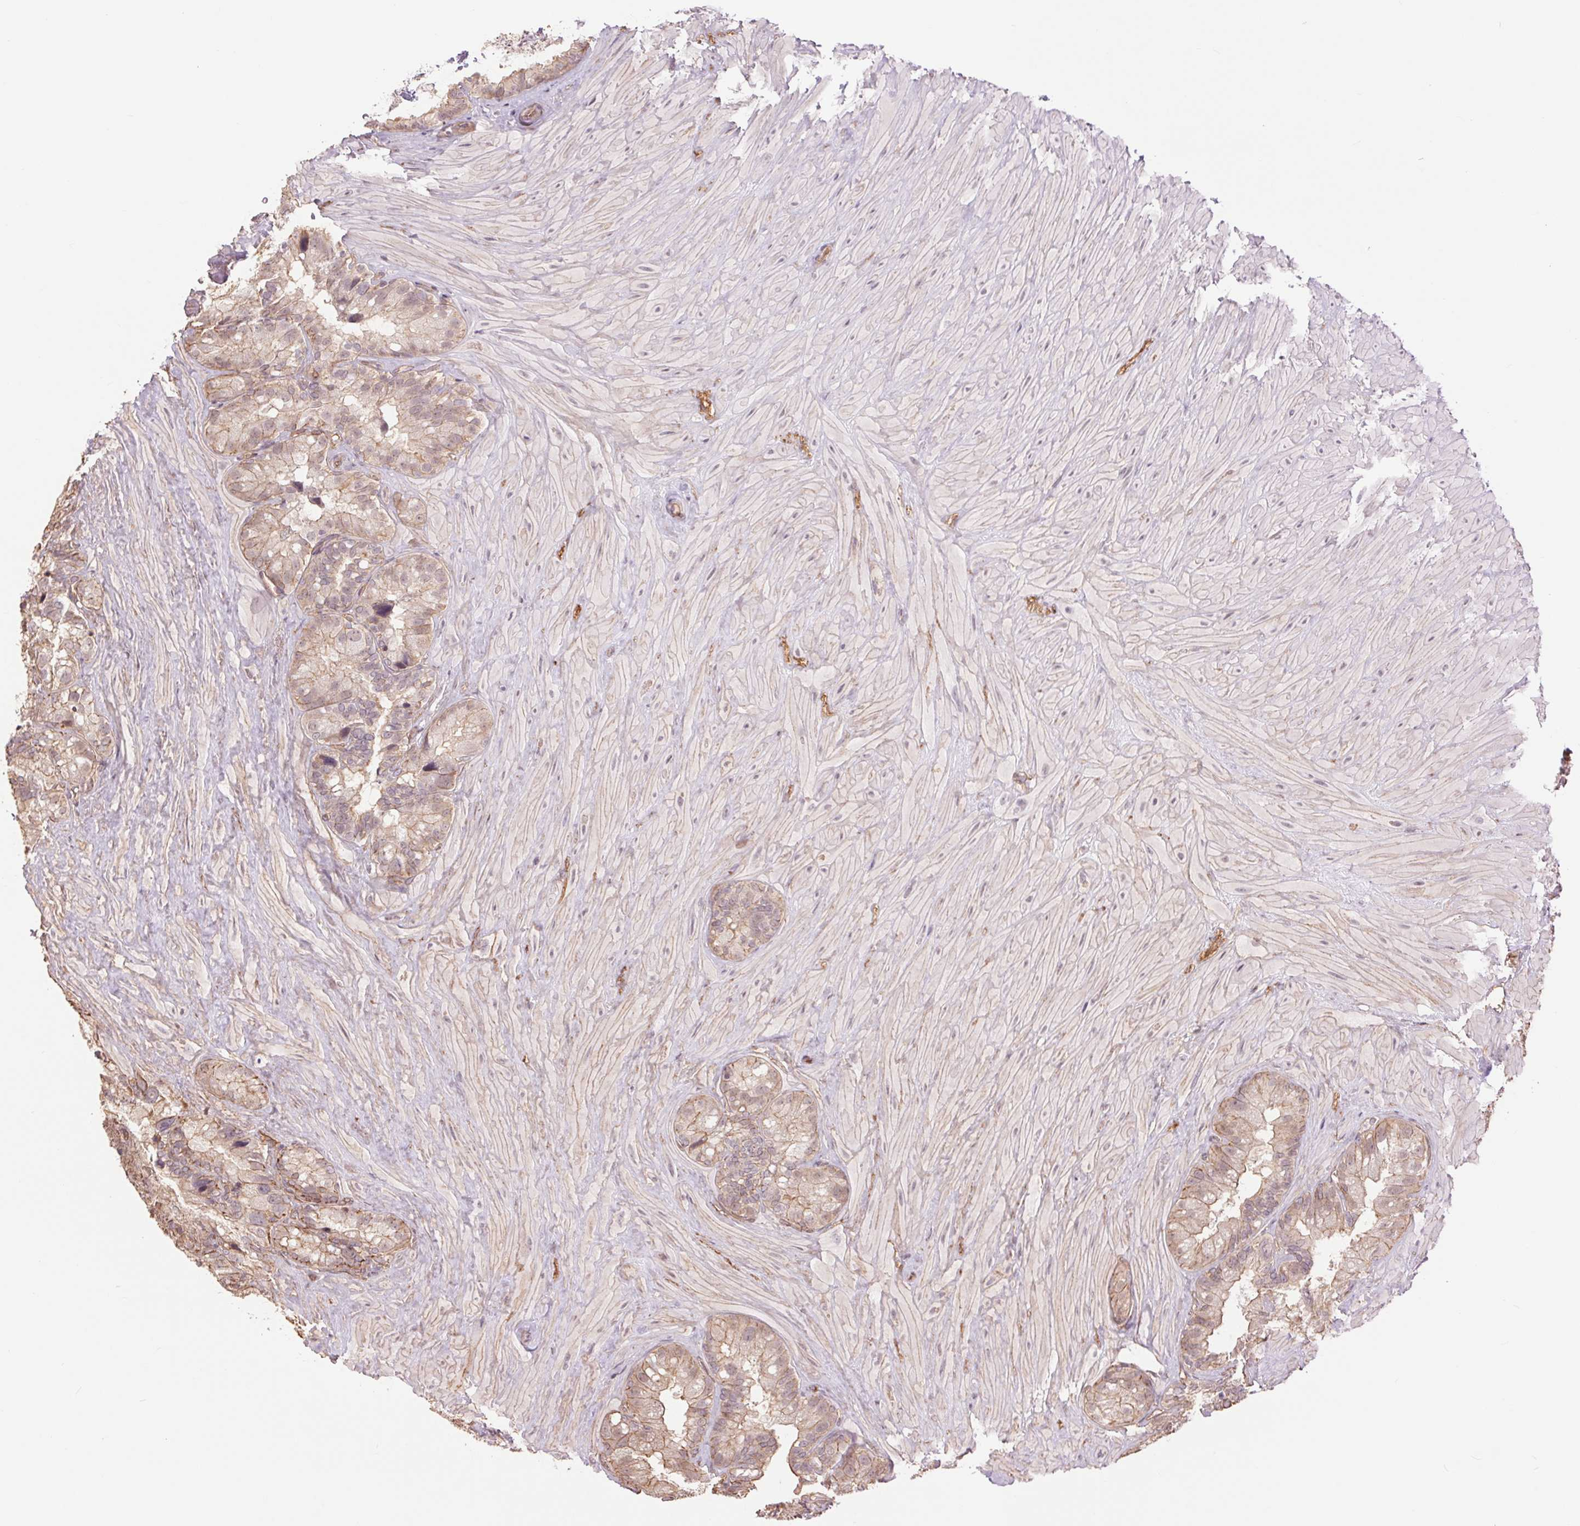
{"staining": {"intensity": "weak", "quantity": "25%-75%", "location": "cytoplasmic/membranous"}, "tissue": "seminal vesicle", "cell_type": "Glandular cells", "image_type": "normal", "snomed": [{"axis": "morphology", "description": "Normal tissue, NOS"}, {"axis": "topography", "description": "Seminal veicle"}], "caption": "Seminal vesicle stained with immunohistochemistry demonstrates weak cytoplasmic/membranous staining in about 25%-75% of glandular cells.", "gene": "PALM", "patient": {"sex": "male", "age": 60}}